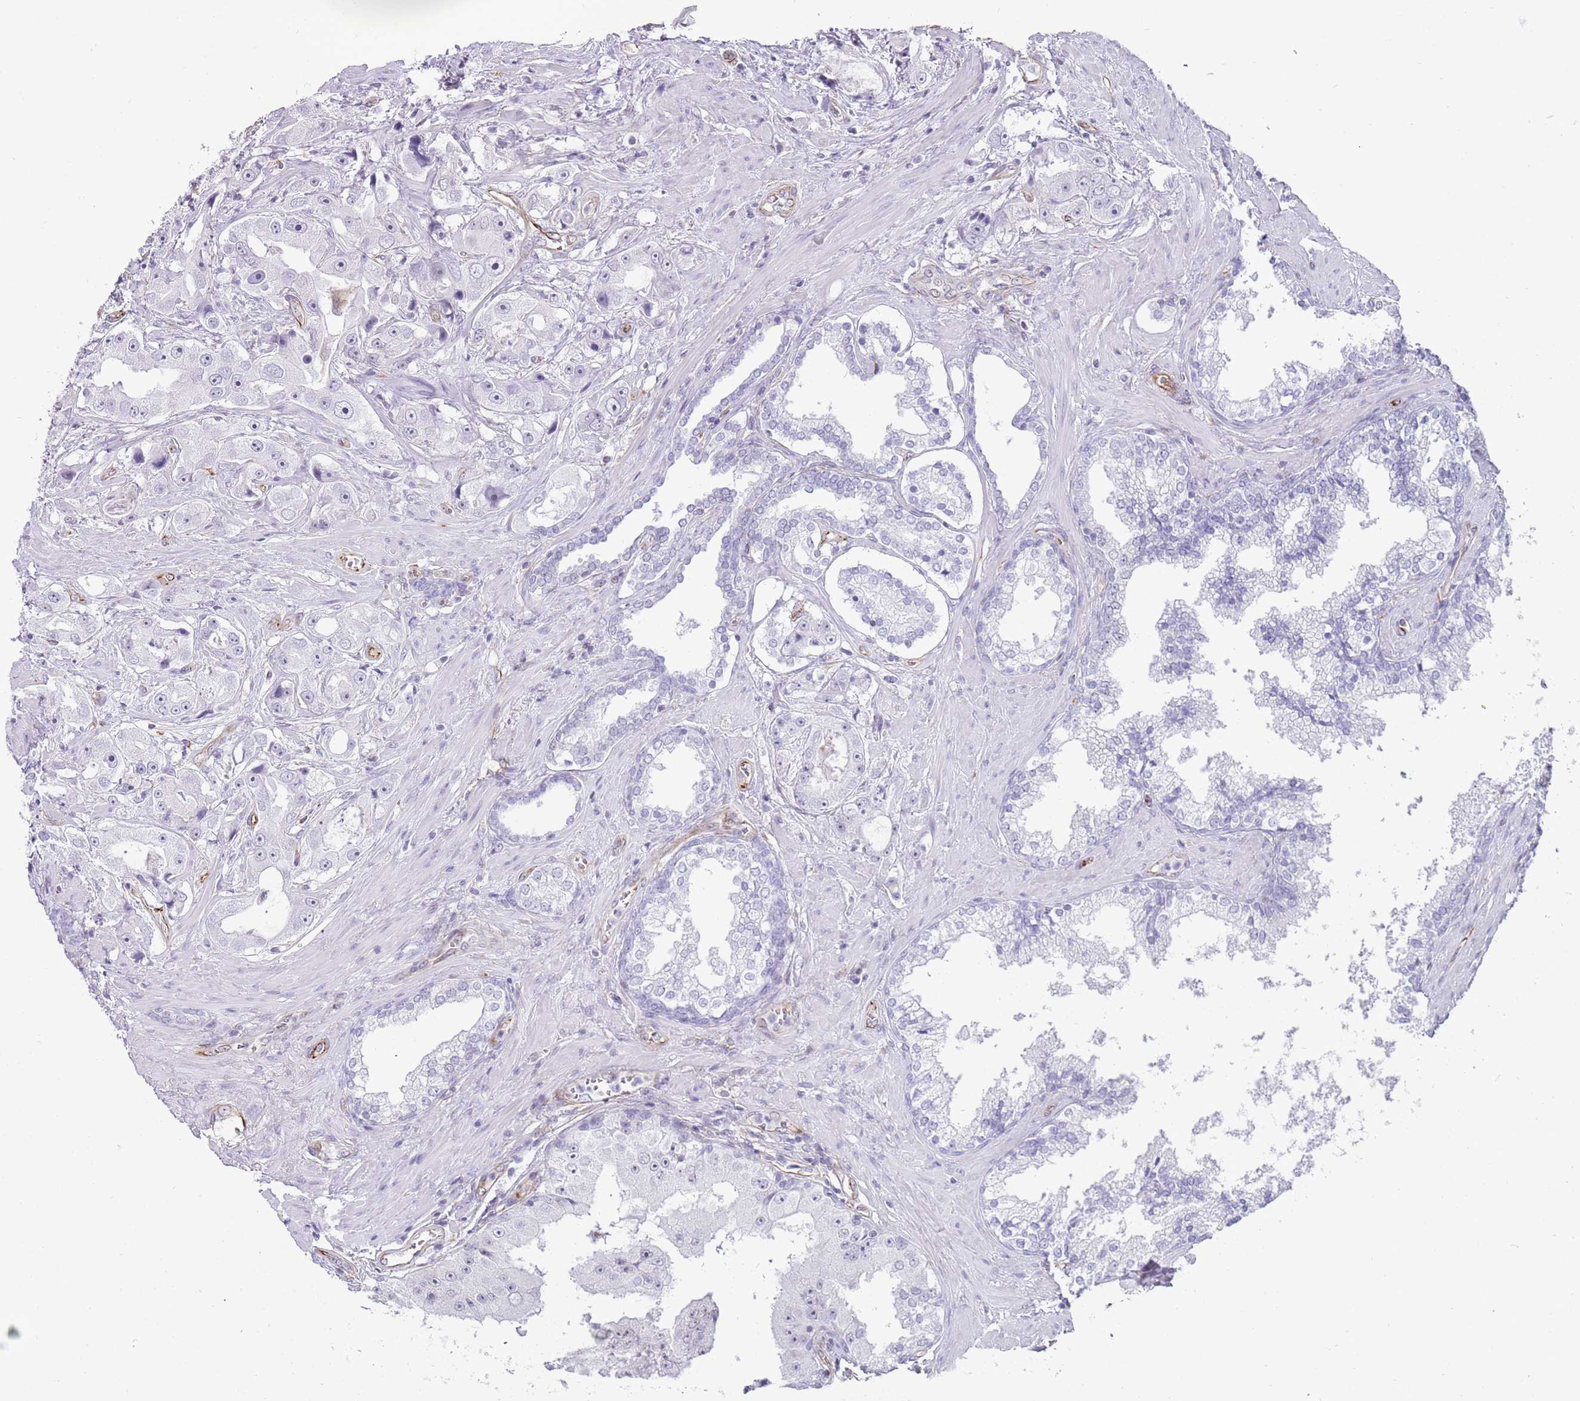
{"staining": {"intensity": "negative", "quantity": "none", "location": "none"}, "tissue": "prostate cancer", "cell_type": "Tumor cells", "image_type": "cancer", "snomed": [{"axis": "morphology", "description": "Adenocarcinoma, High grade"}, {"axis": "topography", "description": "Prostate"}], "caption": "A high-resolution photomicrograph shows immunohistochemistry staining of high-grade adenocarcinoma (prostate), which demonstrates no significant expression in tumor cells.", "gene": "NBPF3", "patient": {"sex": "male", "age": 73}}